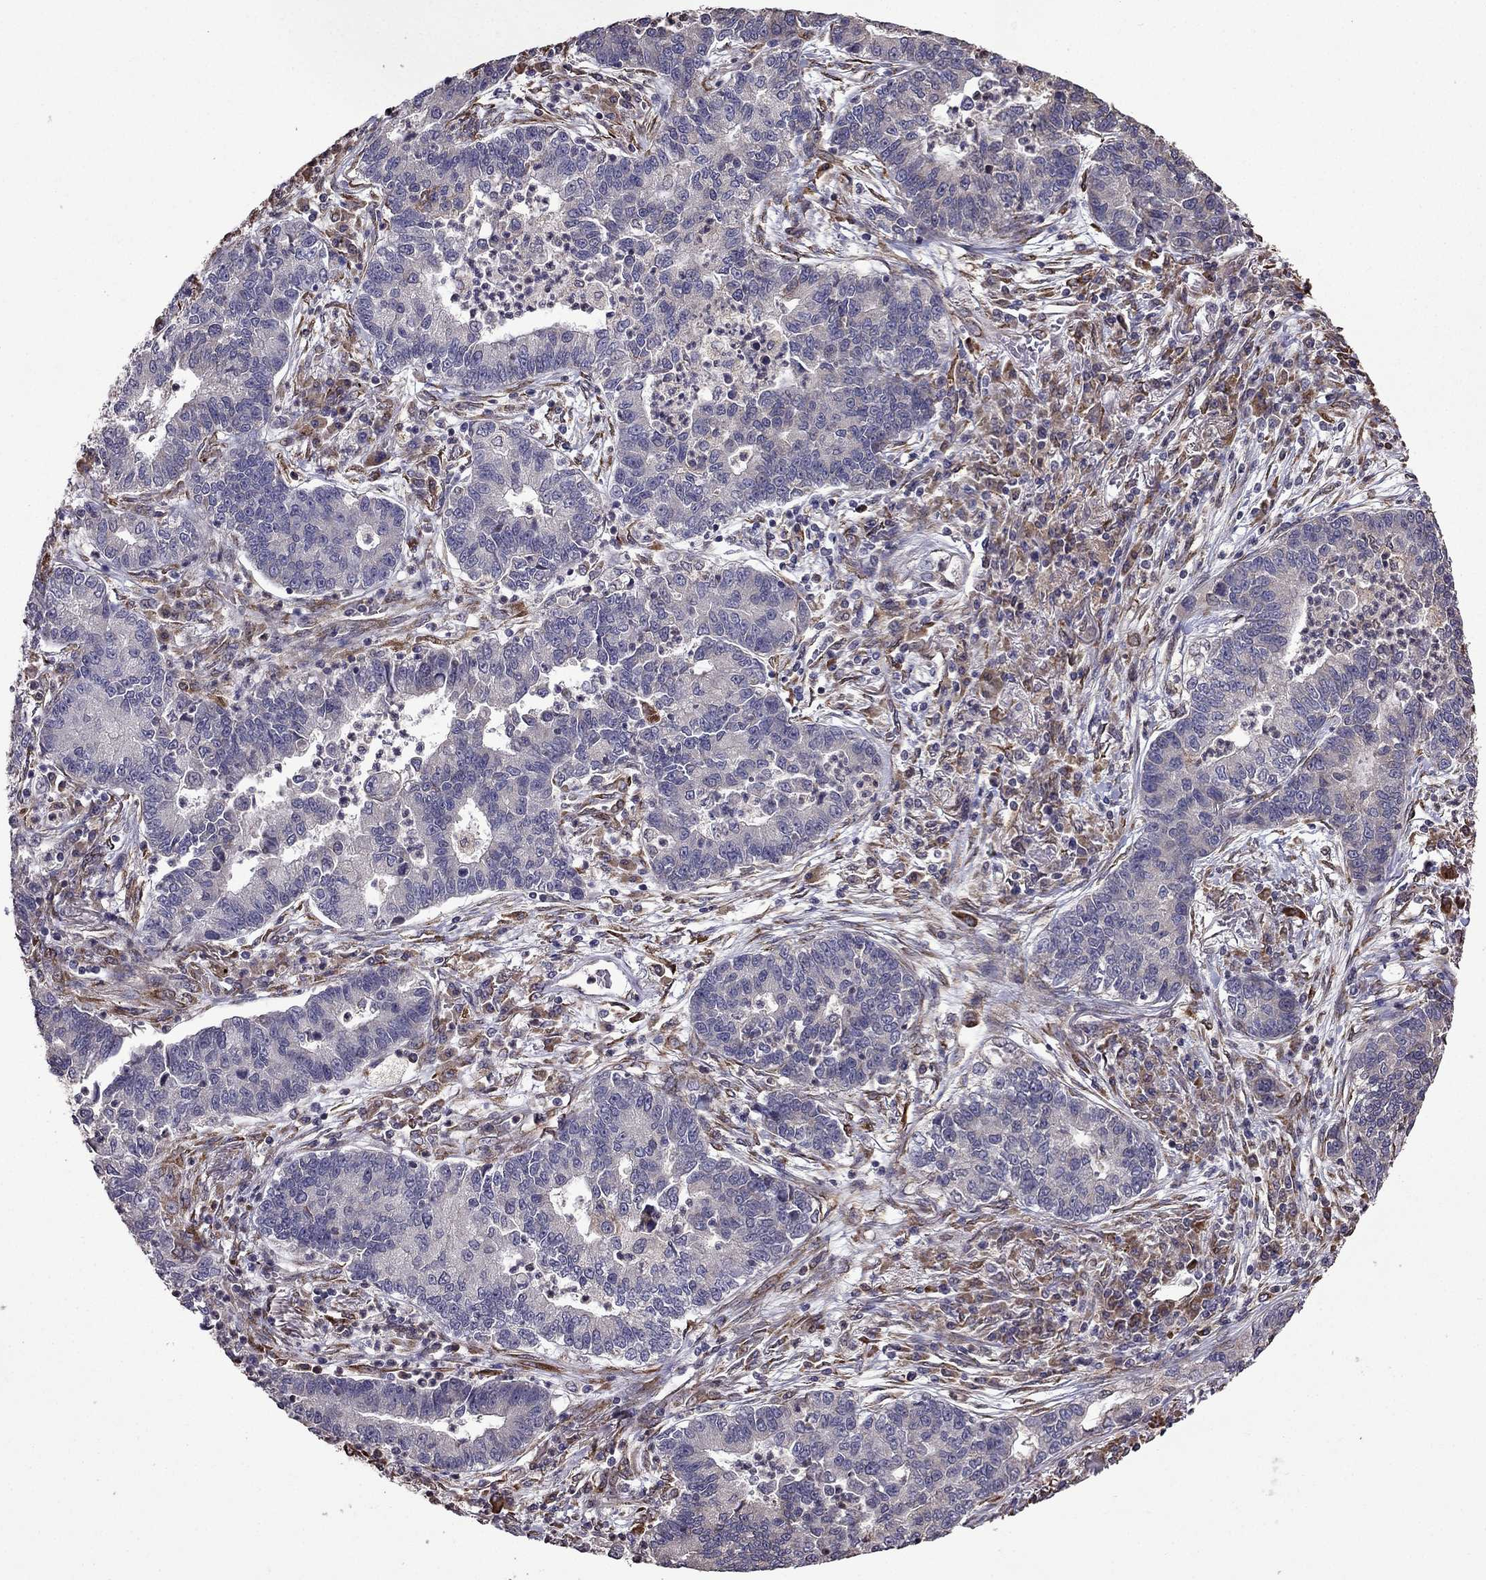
{"staining": {"intensity": "negative", "quantity": "none", "location": "none"}, "tissue": "lung cancer", "cell_type": "Tumor cells", "image_type": "cancer", "snomed": [{"axis": "morphology", "description": "Adenocarcinoma, NOS"}, {"axis": "topography", "description": "Lung"}], "caption": "Immunohistochemistry histopathology image of lung adenocarcinoma stained for a protein (brown), which displays no expression in tumor cells. (Stains: DAB (3,3'-diaminobenzidine) immunohistochemistry (IHC) with hematoxylin counter stain, Microscopy: brightfield microscopy at high magnification).", "gene": "IKBIP", "patient": {"sex": "female", "age": 57}}